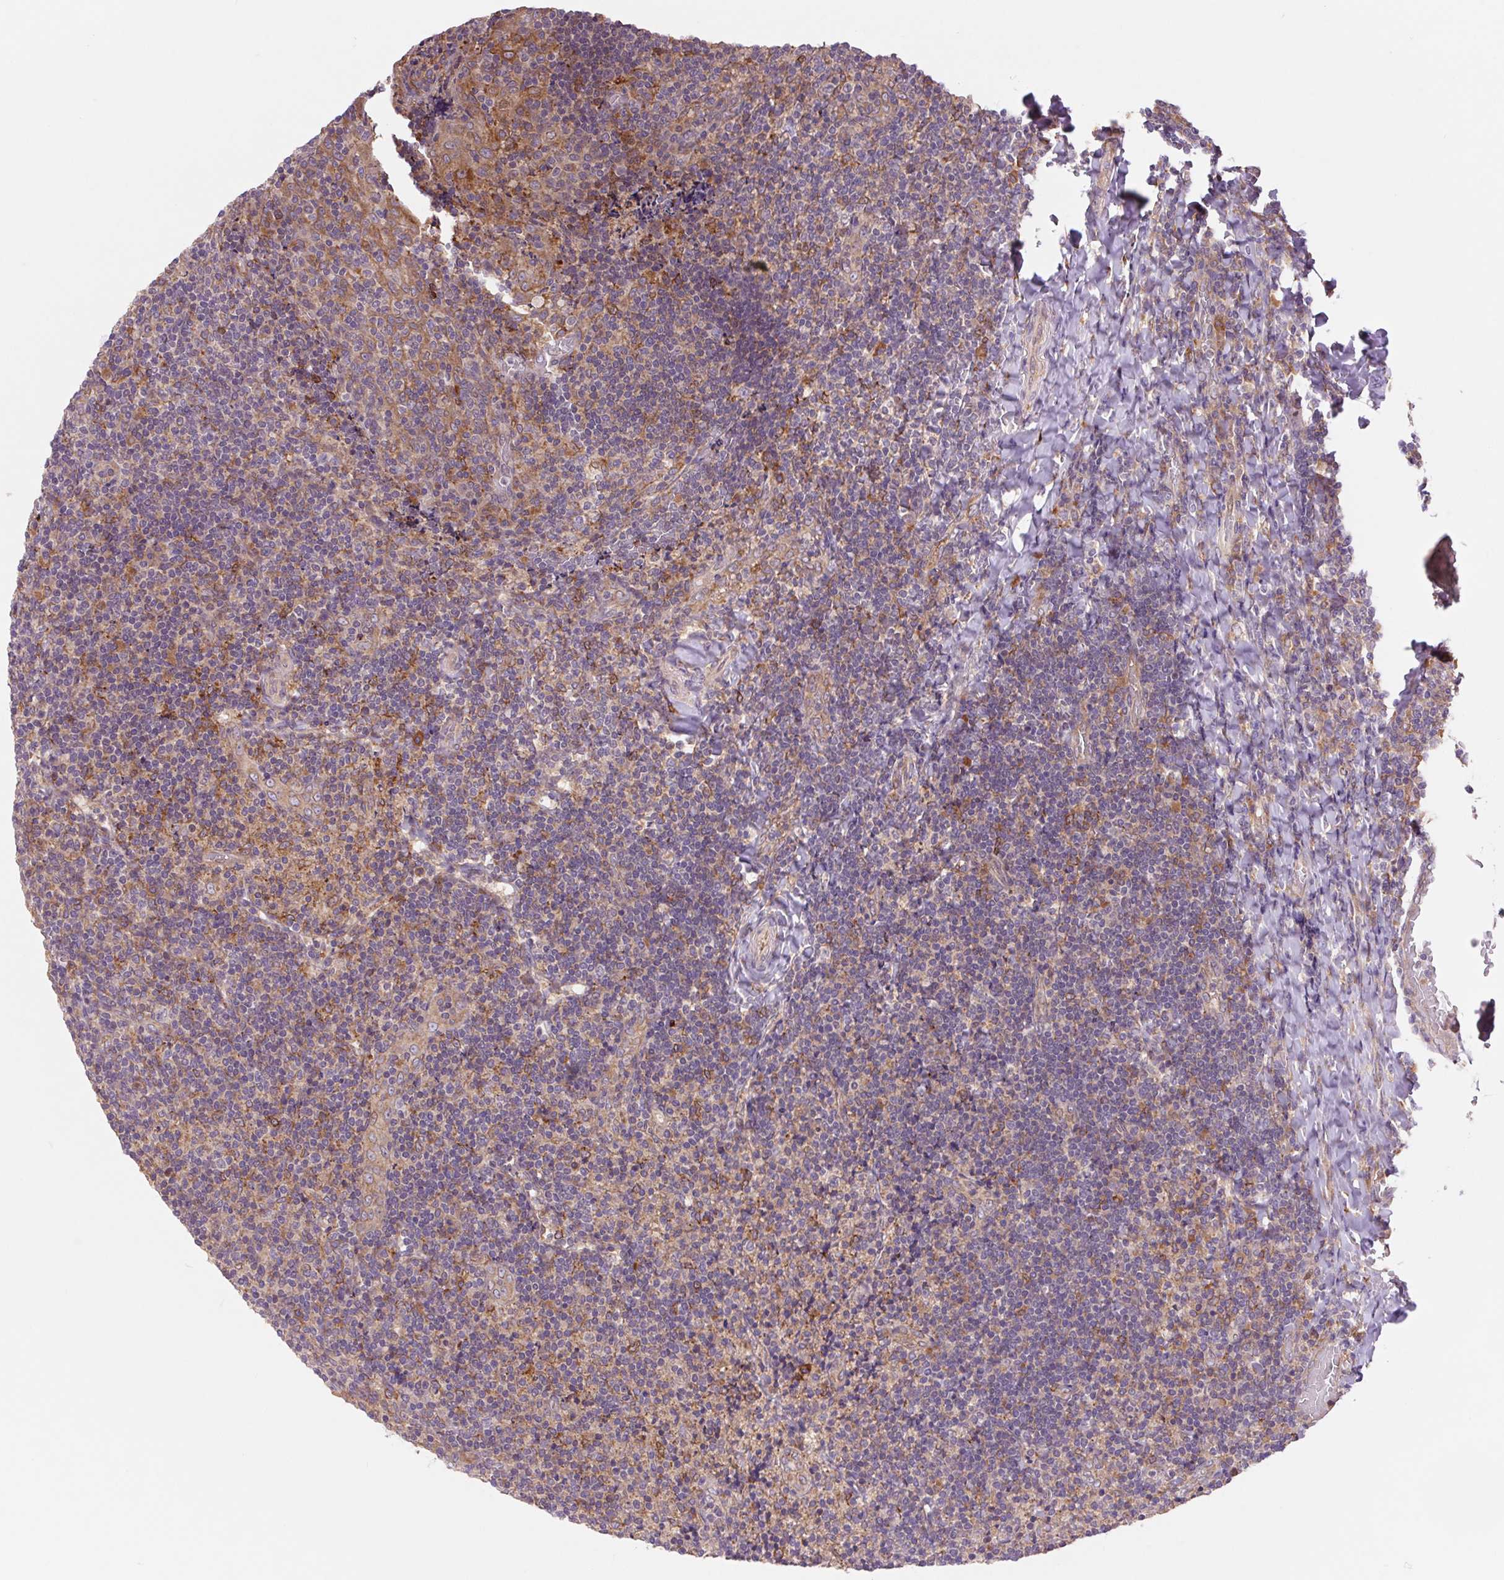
{"staining": {"intensity": "moderate", "quantity": "25%-75%", "location": "cytoplasmic/membranous"}, "tissue": "tonsil", "cell_type": "Germinal center cells", "image_type": "normal", "snomed": [{"axis": "morphology", "description": "Normal tissue, NOS"}, {"axis": "topography", "description": "Tonsil"}], "caption": "Immunohistochemistry (IHC) photomicrograph of unremarkable tonsil stained for a protein (brown), which demonstrates medium levels of moderate cytoplasmic/membranous staining in approximately 25%-75% of germinal center cells.", "gene": "KLHL20", "patient": {"sex": "male", "age": 17}}